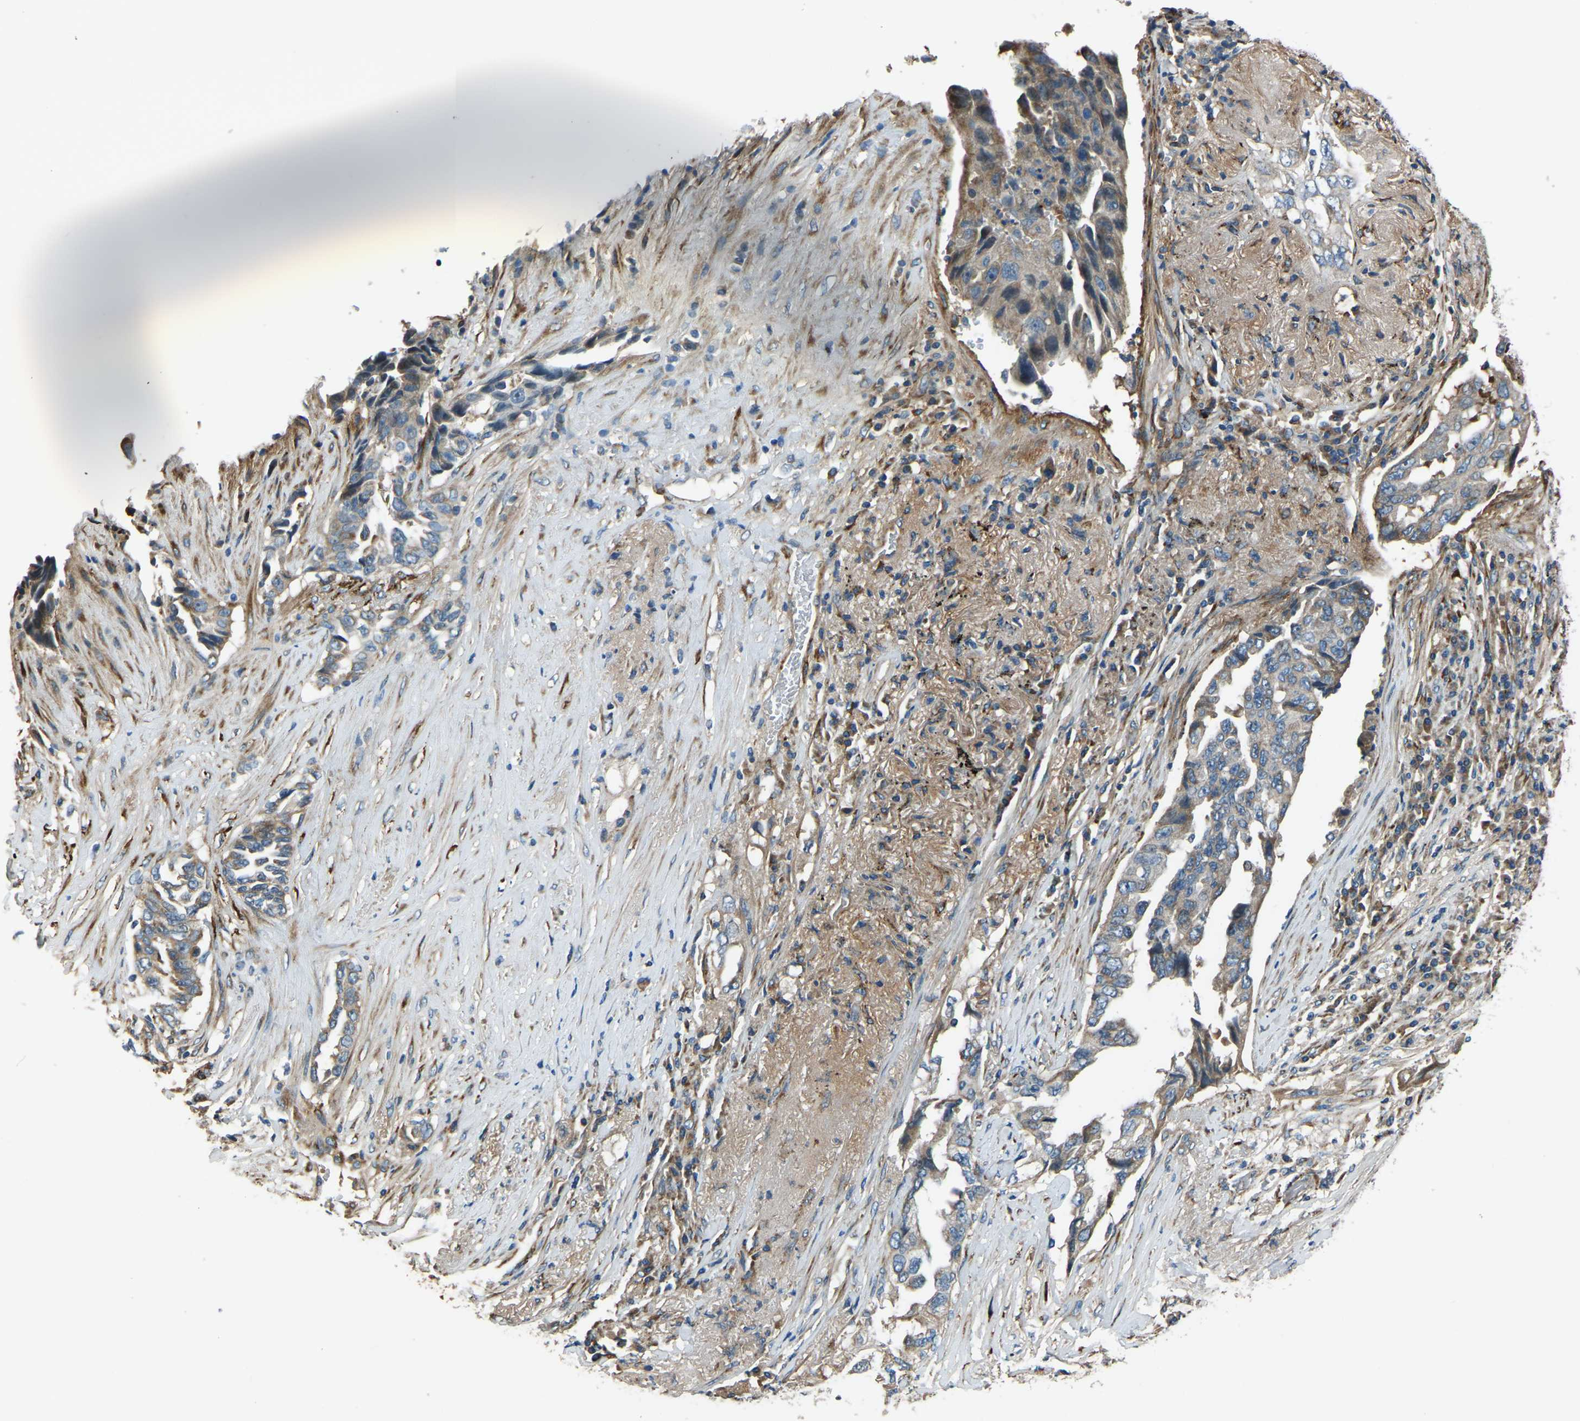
{"staining": {"intensity": "moderate", "quantity": "<25%", "location": "cytoplasmic/membranous"}, "tissue": "lung cancer", "cell_type": "Tumor cells", "image_type": "cancer", "snomed": [{"axis": "morphology", "description": "Adenocarcinoma, NOS"}, {"axis": "topography", "description": "Lung"}], "caption": "Lung adenocarcinoma stained for a protein shows moderate cytoplasmic/membranous positivity in tumor cells.", "gene": "COL3A1", "patient": {"sex": "female", "age": 51}}